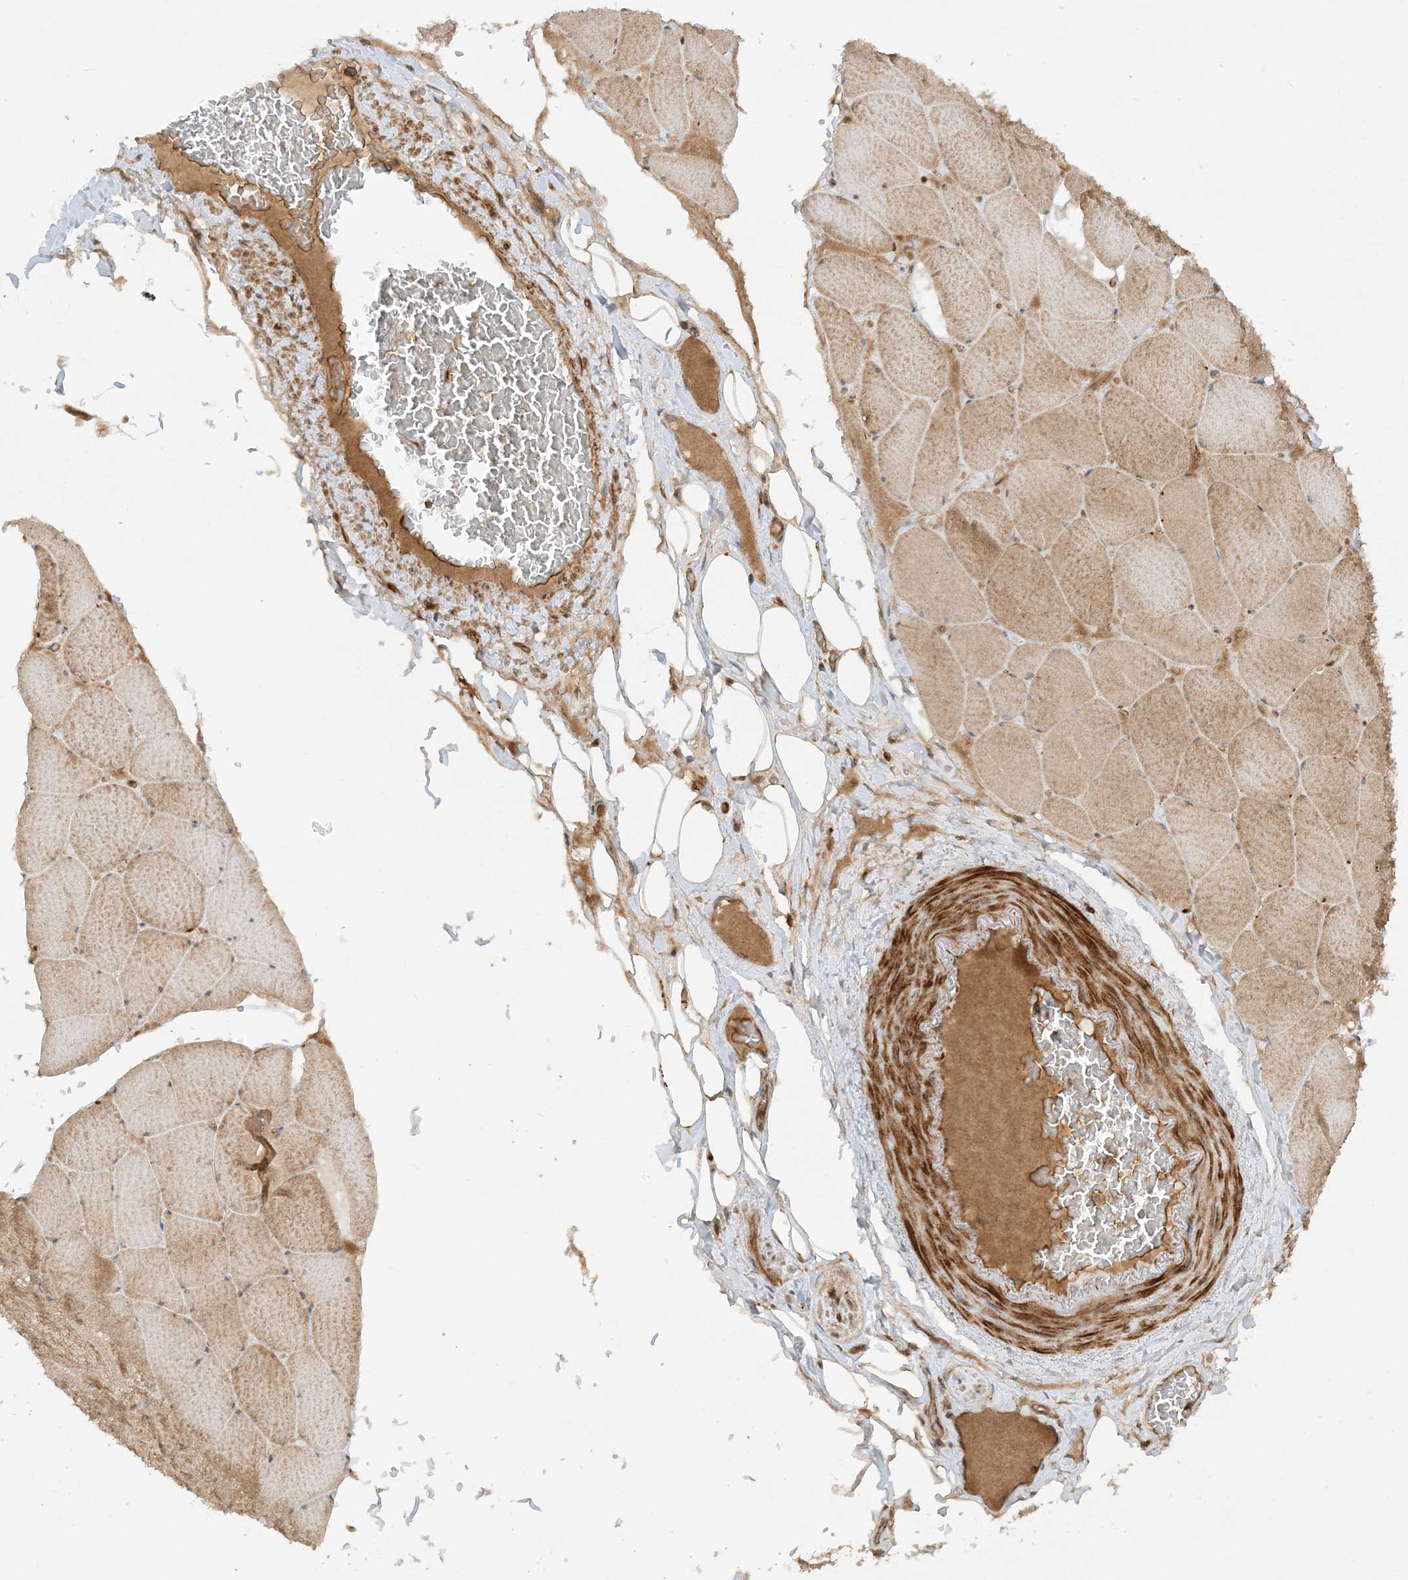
{"staining": {"intensity": "moderate", "quantity": ">75%", "location": "cytoplasmic/membranous"}, "tissue": "skeletal muscle", "cell_type": "Myocytes", "image_type": "normal", "snomed": [{"axis": "morphology", "description": "Normal tissue, NOS"}, {"axis": "topography", "description": "Skeletal muscle"}, {"axis": "topography", "description": "Head-Neck"}], "caption": "High-power microscopy captured an immunohistochemistry micrograph of normal skeletal muscle, revealing moderate cytoplasmic/membranous positivity in about >75% of myocytes.", "gene": "XRN1", "patient": {"sex": "male", "age": 66}}